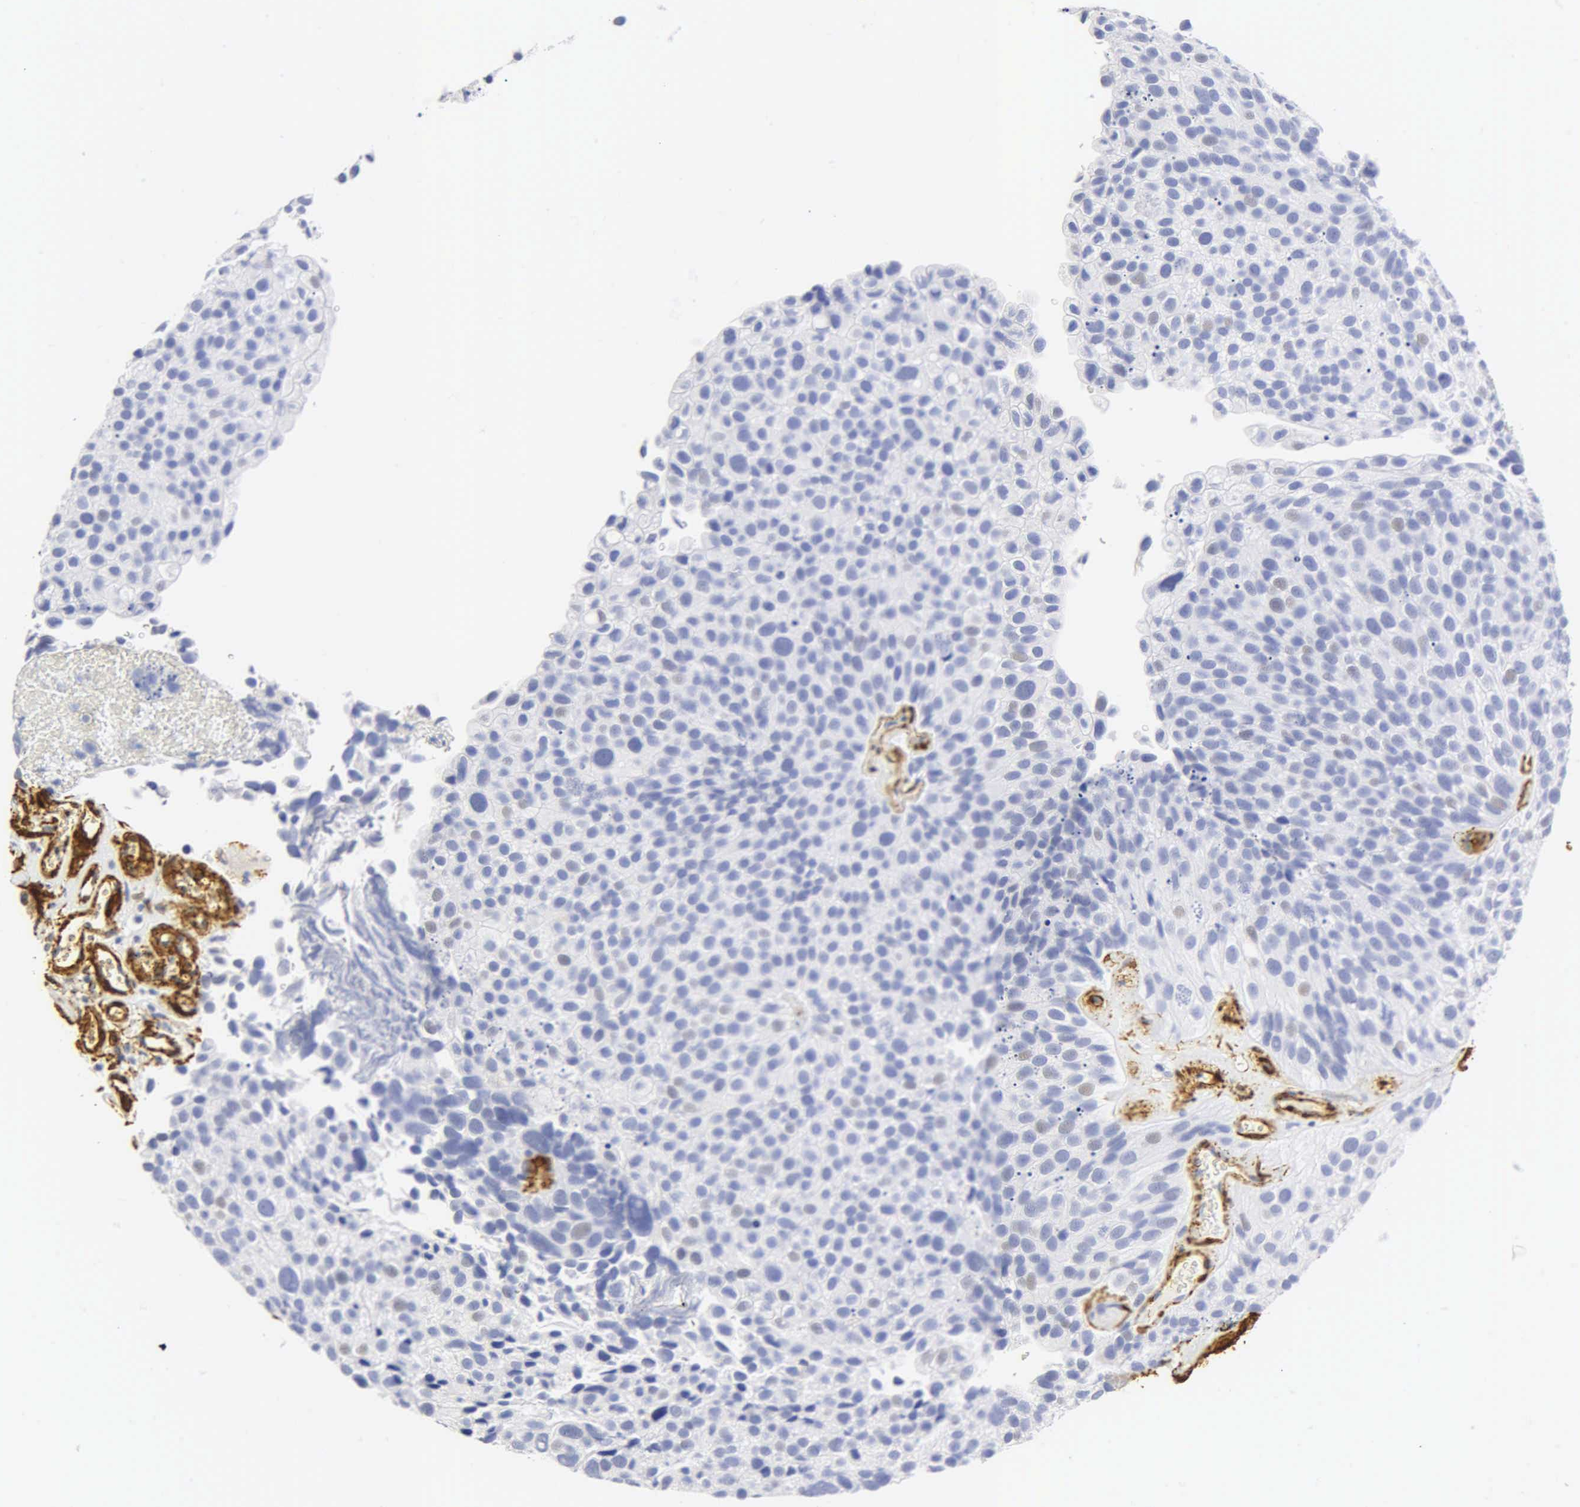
{"staining": {"intensity": "negative", "quantity": "none", "location": "none"}, "tissue": "urothelial cancer", "cell_type": "Tumor cells", "image_type": "cancer", "snomed": [{"axis": "morphology", "description": "Urothelial carcinoma, High grade"}, {"axis": "topography", "description": "Urinary bladder"}], "caption": "IHC histopathology image of urothelial carcinoma (high-grade) stained for a protein (brown), which demonstrates no expression in tumor cells.", "gene": "ACTA2", "patient": {"sex": "male", "age": 72}}